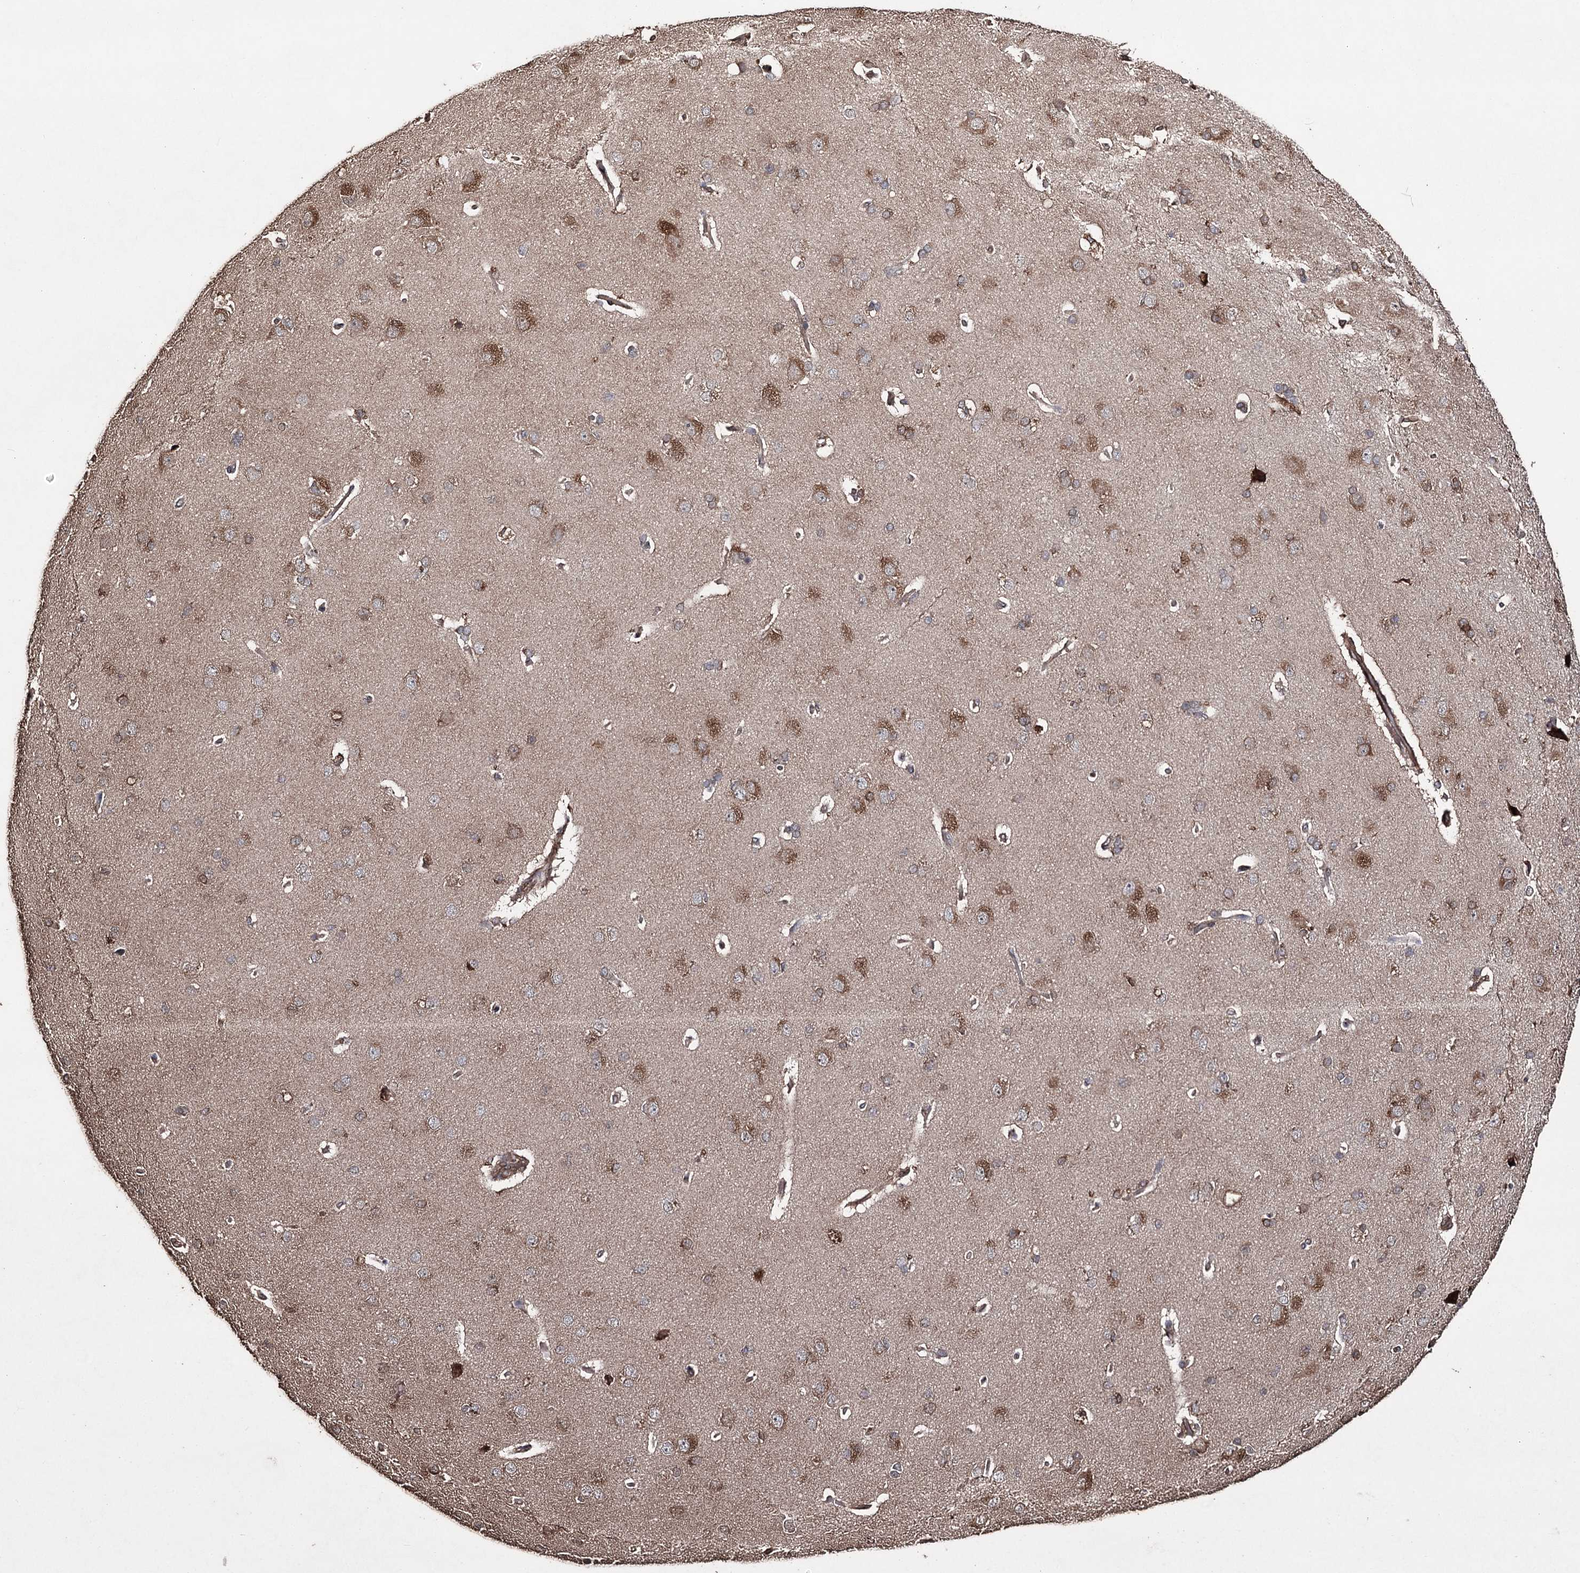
{"staining": {"intensity": "weak", "quantity": ">75%", "location": "cytoplasmic/membranous"}, "tissue": "cerebral cortex", "cell_type": "Endothelial cells", "image_type": "normal", "snomed": [{"axis": "morphology", "description": "Normal tissue, NOS"}, {"axis": "topography", "description": "Cerebral cortex"}], "caption": "Immunohistochemistry of benign human cerebral cortex shows low levels of weak cytoplasmic/membranous expression in about >75% of endothelial cells.", "gene": "ZNF662", "patient": {"sex": "male", "age": 62}}